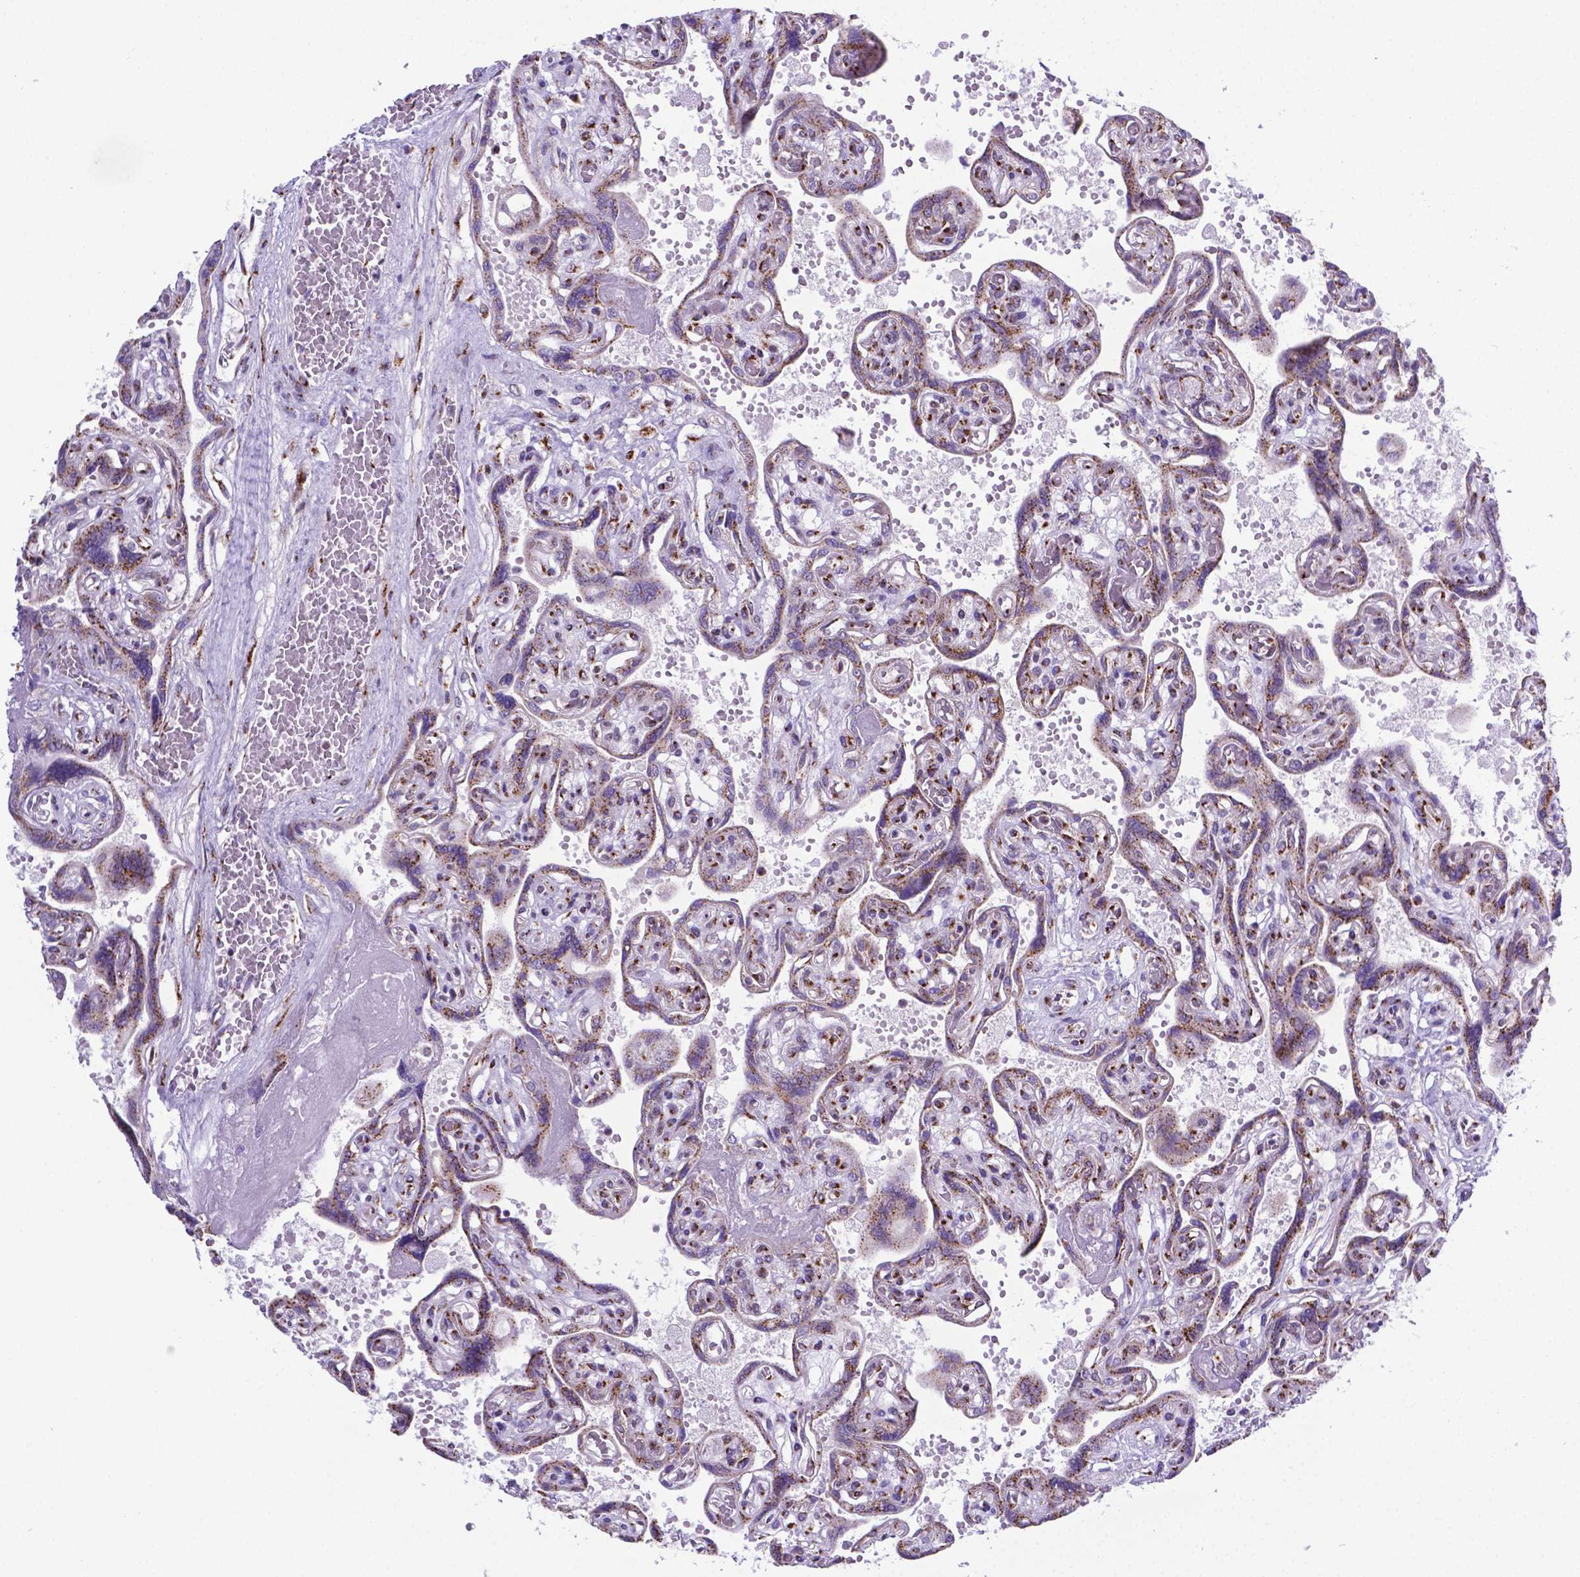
{"staining": {"intensity": "moderate", "quantity": ">75%", "location": "cytoplasmic/membranous"}, "tissue": "placenta", "cell_type": "Decidual cells", "image_type": "normal", "snomed": [{"axis": "morphology", "description": "Normal tissue, NOS"}, {"axis": "topography", "description": "Placenta"}], "caption": "Approximately >75% of decidual cells in benign placenta display moderate cytoplasmic/membranous protein staining as visualized by brown immunohistochemical staining.", "gene": "MRPL10", "patient": {"sex": "female", "age": 32}}